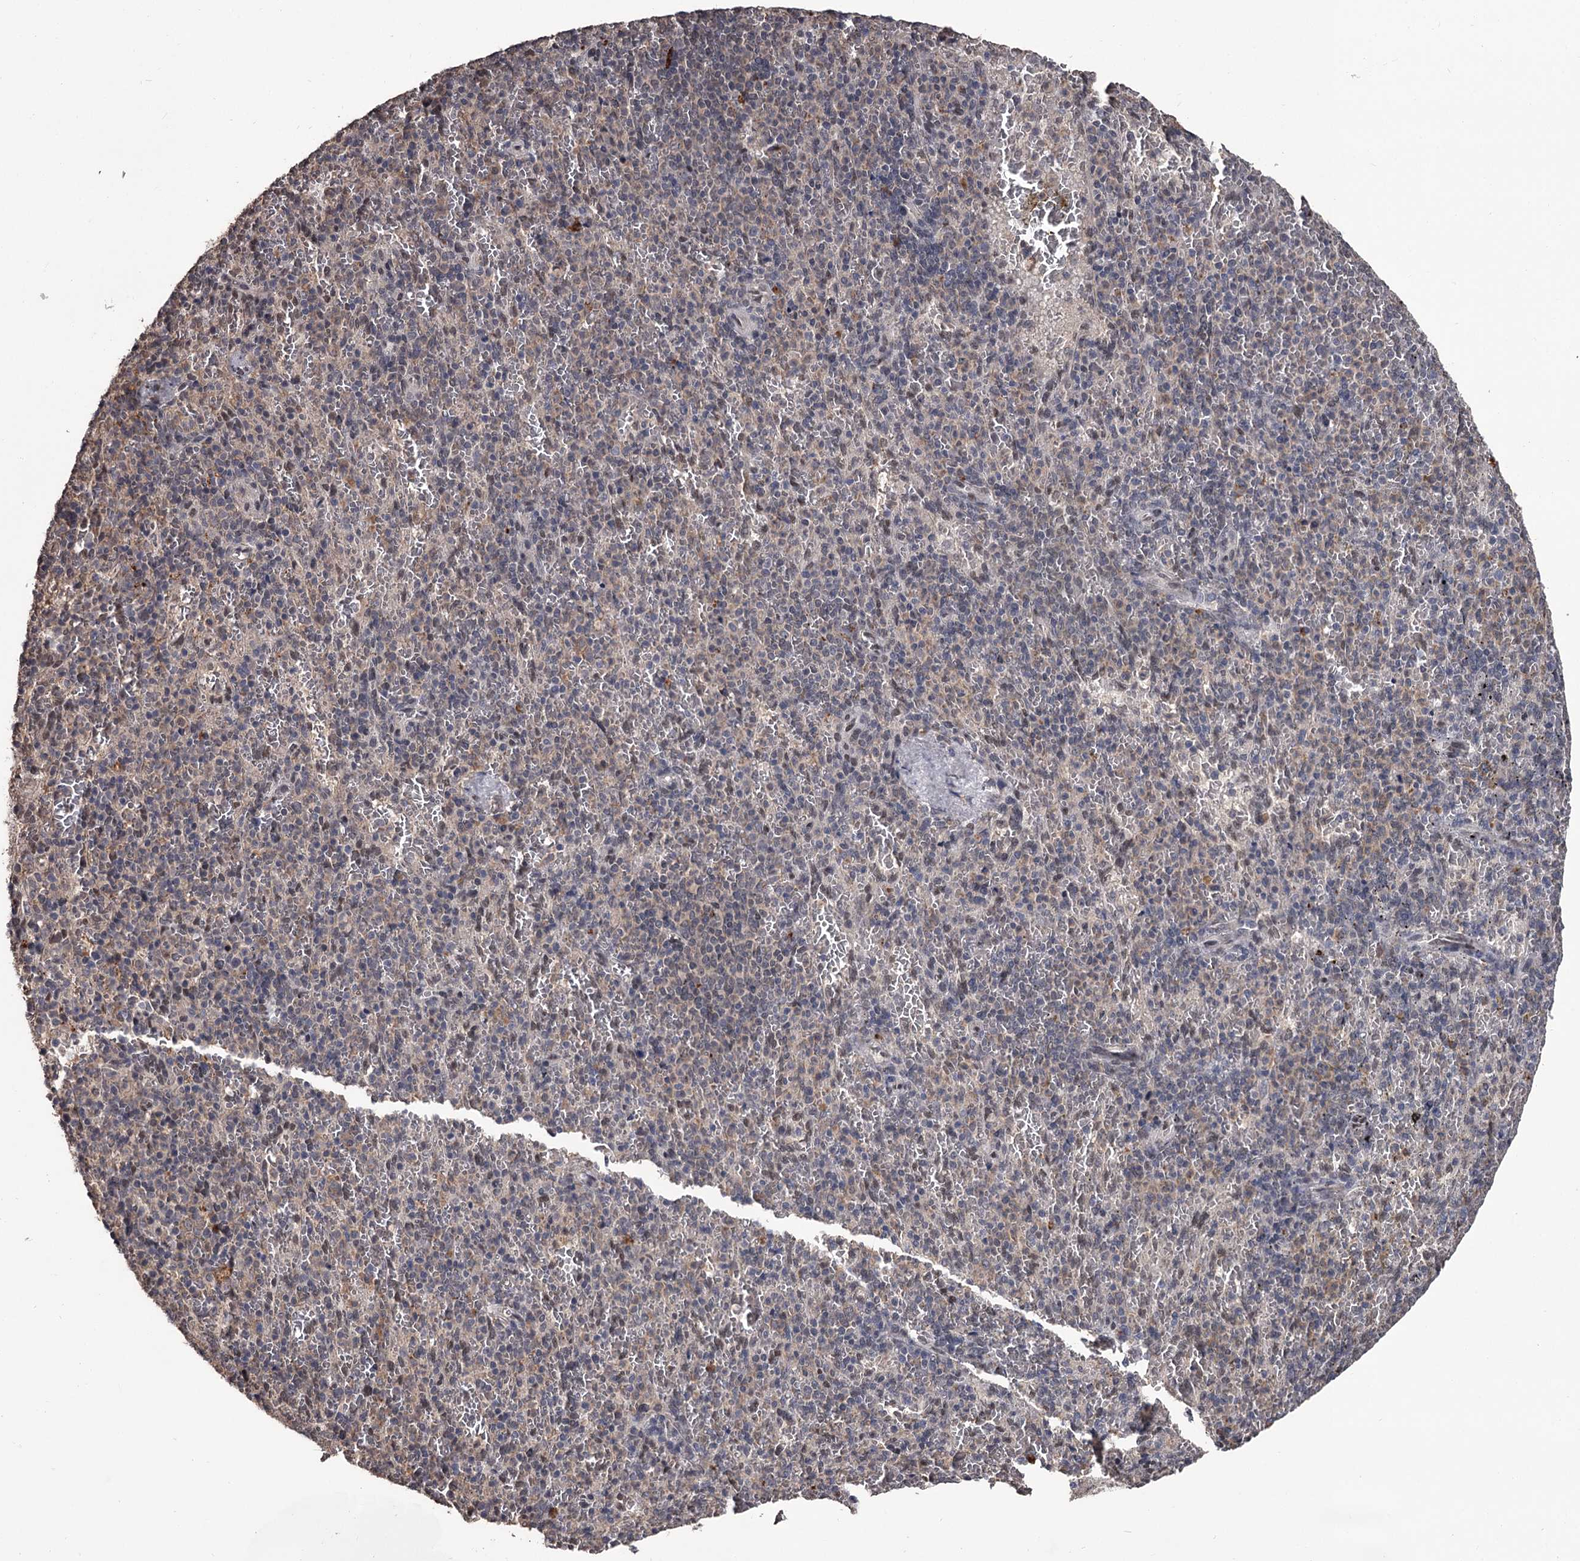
{"staining": {"intensity": "weak", "quantity": "25%-75%", "location": "nuclear"}, "tissue": "spleen", "cell_type": "Cells in red pulp", "image_type": "normal", "snomed": [{"axis": "morphology", "description": "Normal tissue, NOS"}, {"axis": "topography", "description": "Spleen"}], "caption": "Protein staining displays weak nuclear positivity in about 25%-75% of cells in red pulp in unremarkable spleen. (DAB IHC, brown staining for protein, blue staining for nuclei).", "gene": "PRPF40B", "patient": {"sex": "female", "age": 74}}